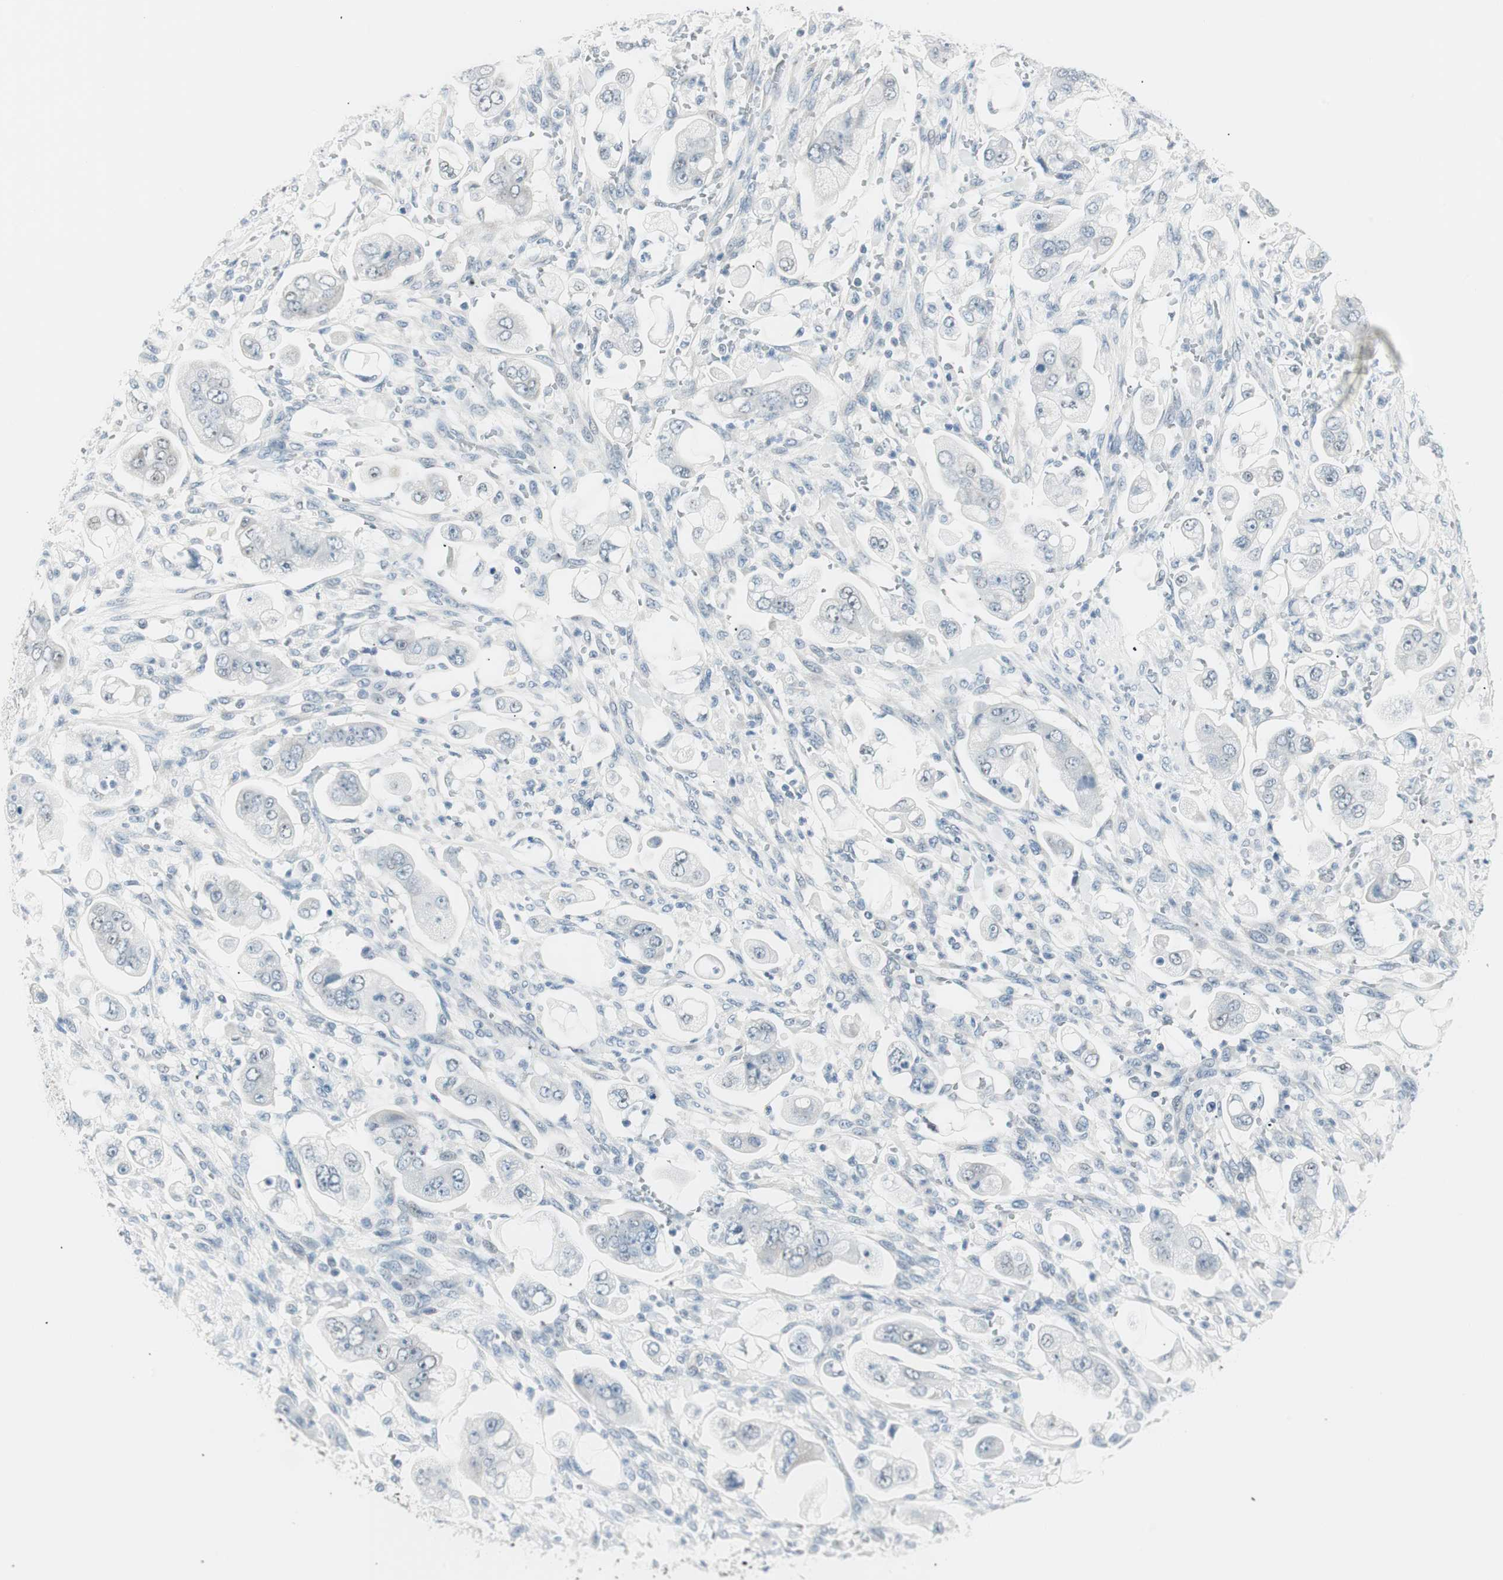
{"staining": {"intensity": "negative", "quantity": "none", "location": "none"}, "tissue": "stomach cancer", "cell_type": "Tumor cells", "image_type": "cancer", "snomed": [{"axis": "morphology", "description": "Adenocarcinoma, NOS"}, {"axis": "topography", "description": "Stomach"}], "caption": "High magnification brightfield microscopy of stomach cancer (adenocarcinoma) stained with DAB (brown) and counterstained with hematoxylin (blue): tumor cells show no significant staining.", "gene": "HOXB13", "patient": {"sex": "male", "age": 62}}